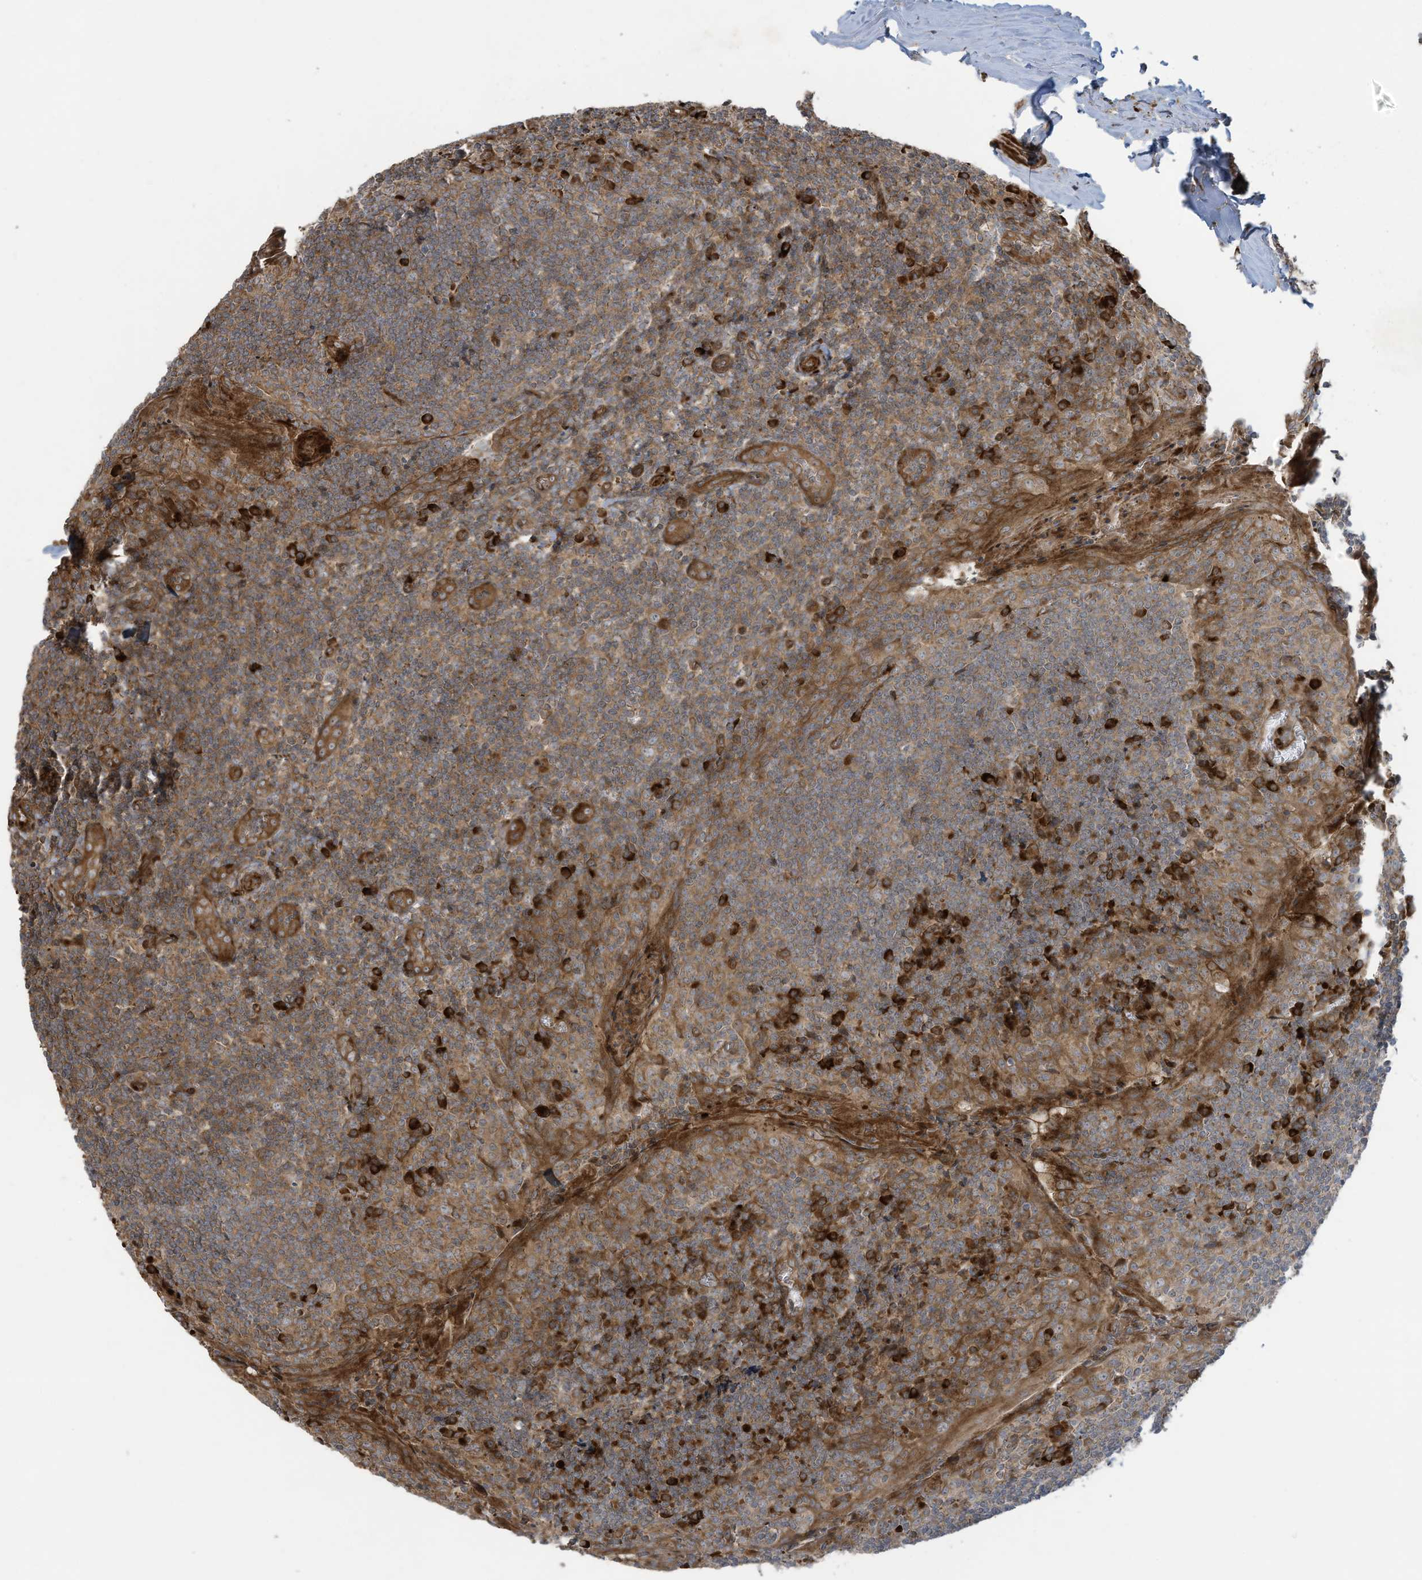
{"staining": {"intensity": "moderate", "quantity": "<25%", "location": "cytoplasmic/membranous"}, "tissue": "tonsil", "cell_type": "Germinal center cells", "image_type": "normal", "snomed": [{"axis": "morphology", "description": "Normal tissue, NOS"}, {"axis": "topography", "description": "Tonsil"}], "caption": "A brown stain shows moderate cytoplasmic/membranous positivity of a protein in germinal center cells of unremarkable tonsil. (DAB (3,3'-diaminobenzidine) = brown stain, brightfield microscopy at high magnification).", "gene": "DDIT4", "patient": {"sex": "male", "age": 27}}